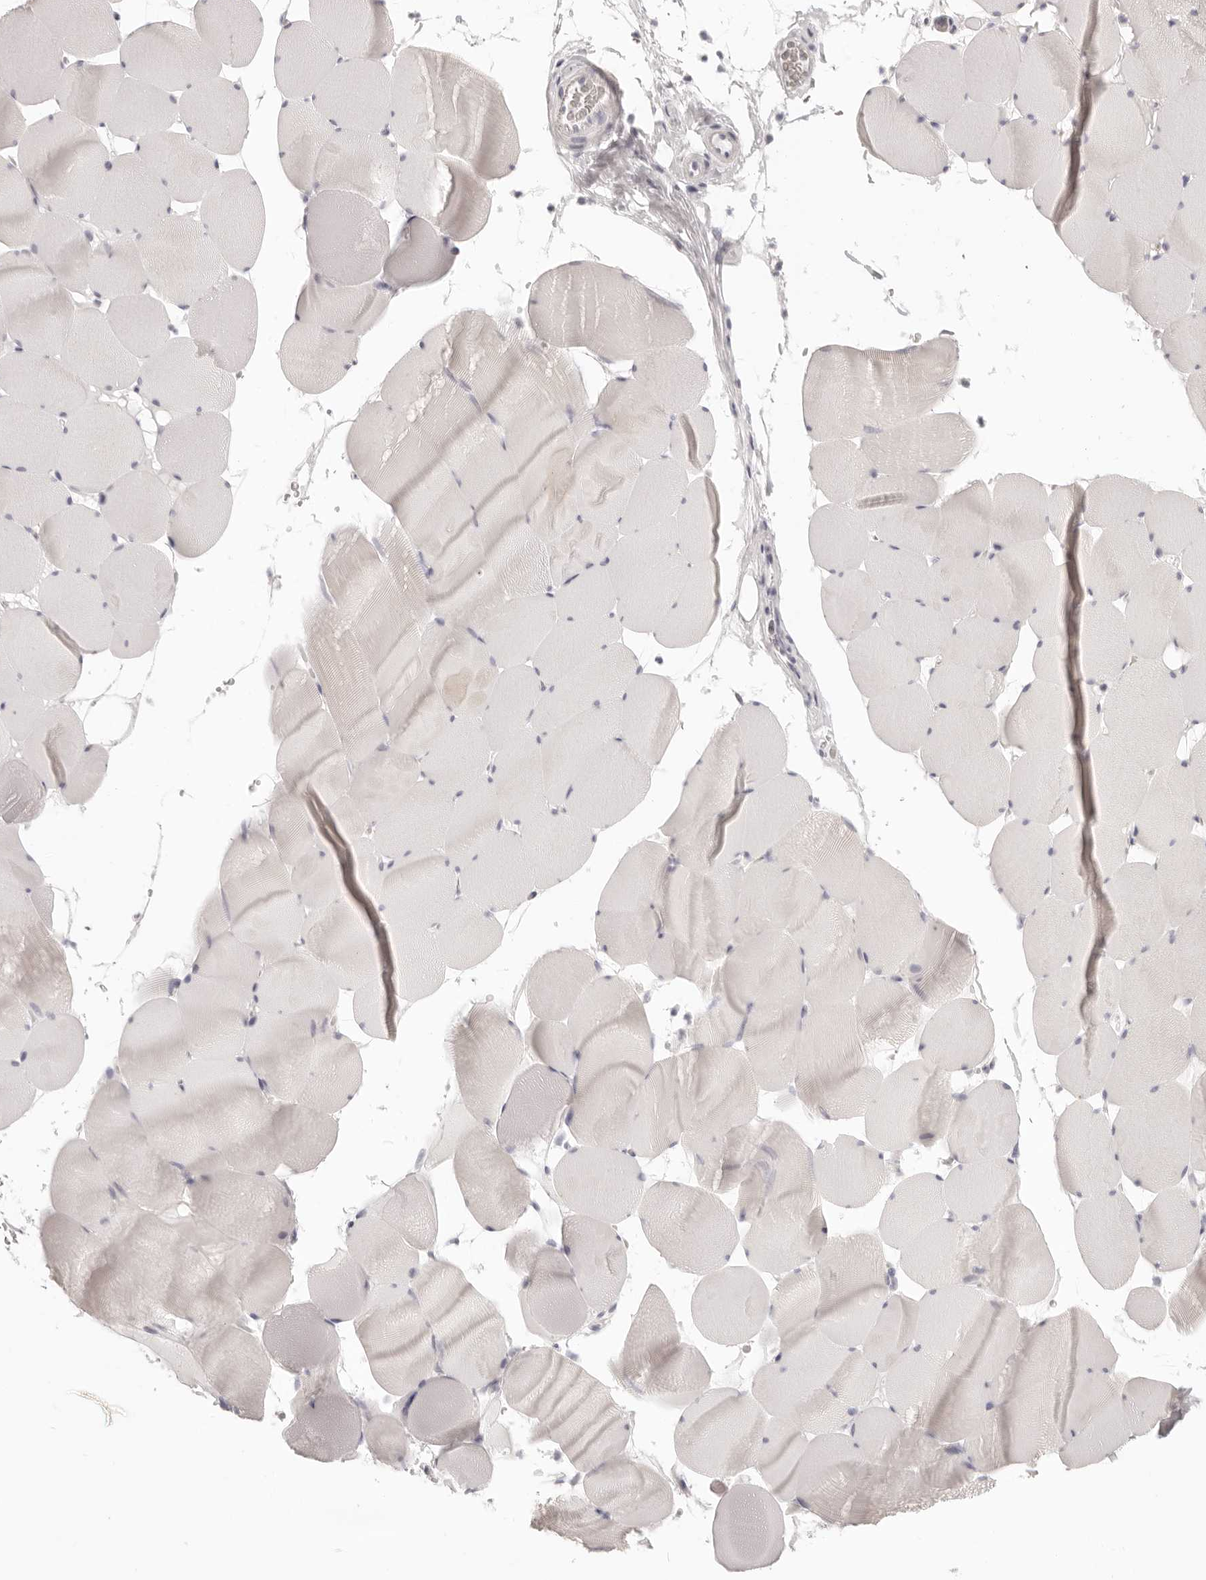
{"staining": {"intensity": "weak", "quantity": "<25%", "location": "cytoplasmic/membranous"}, "tissue": "skeletal muscle", "cell_type": "Myocytes", "image_type": "normal", "snomed": [{"axis": "morphology", "description": "Normal tissue, NOS"}, {"axis": "topography", "description": "Skeletal muscle"}], "caption": "This is an immunohistochemistry histopathology image of unremarkable human skeletal muscle. There is no positivity in myocytes.", "gene": "FABP1", "patient": {"sex": "male", "age": 62}}